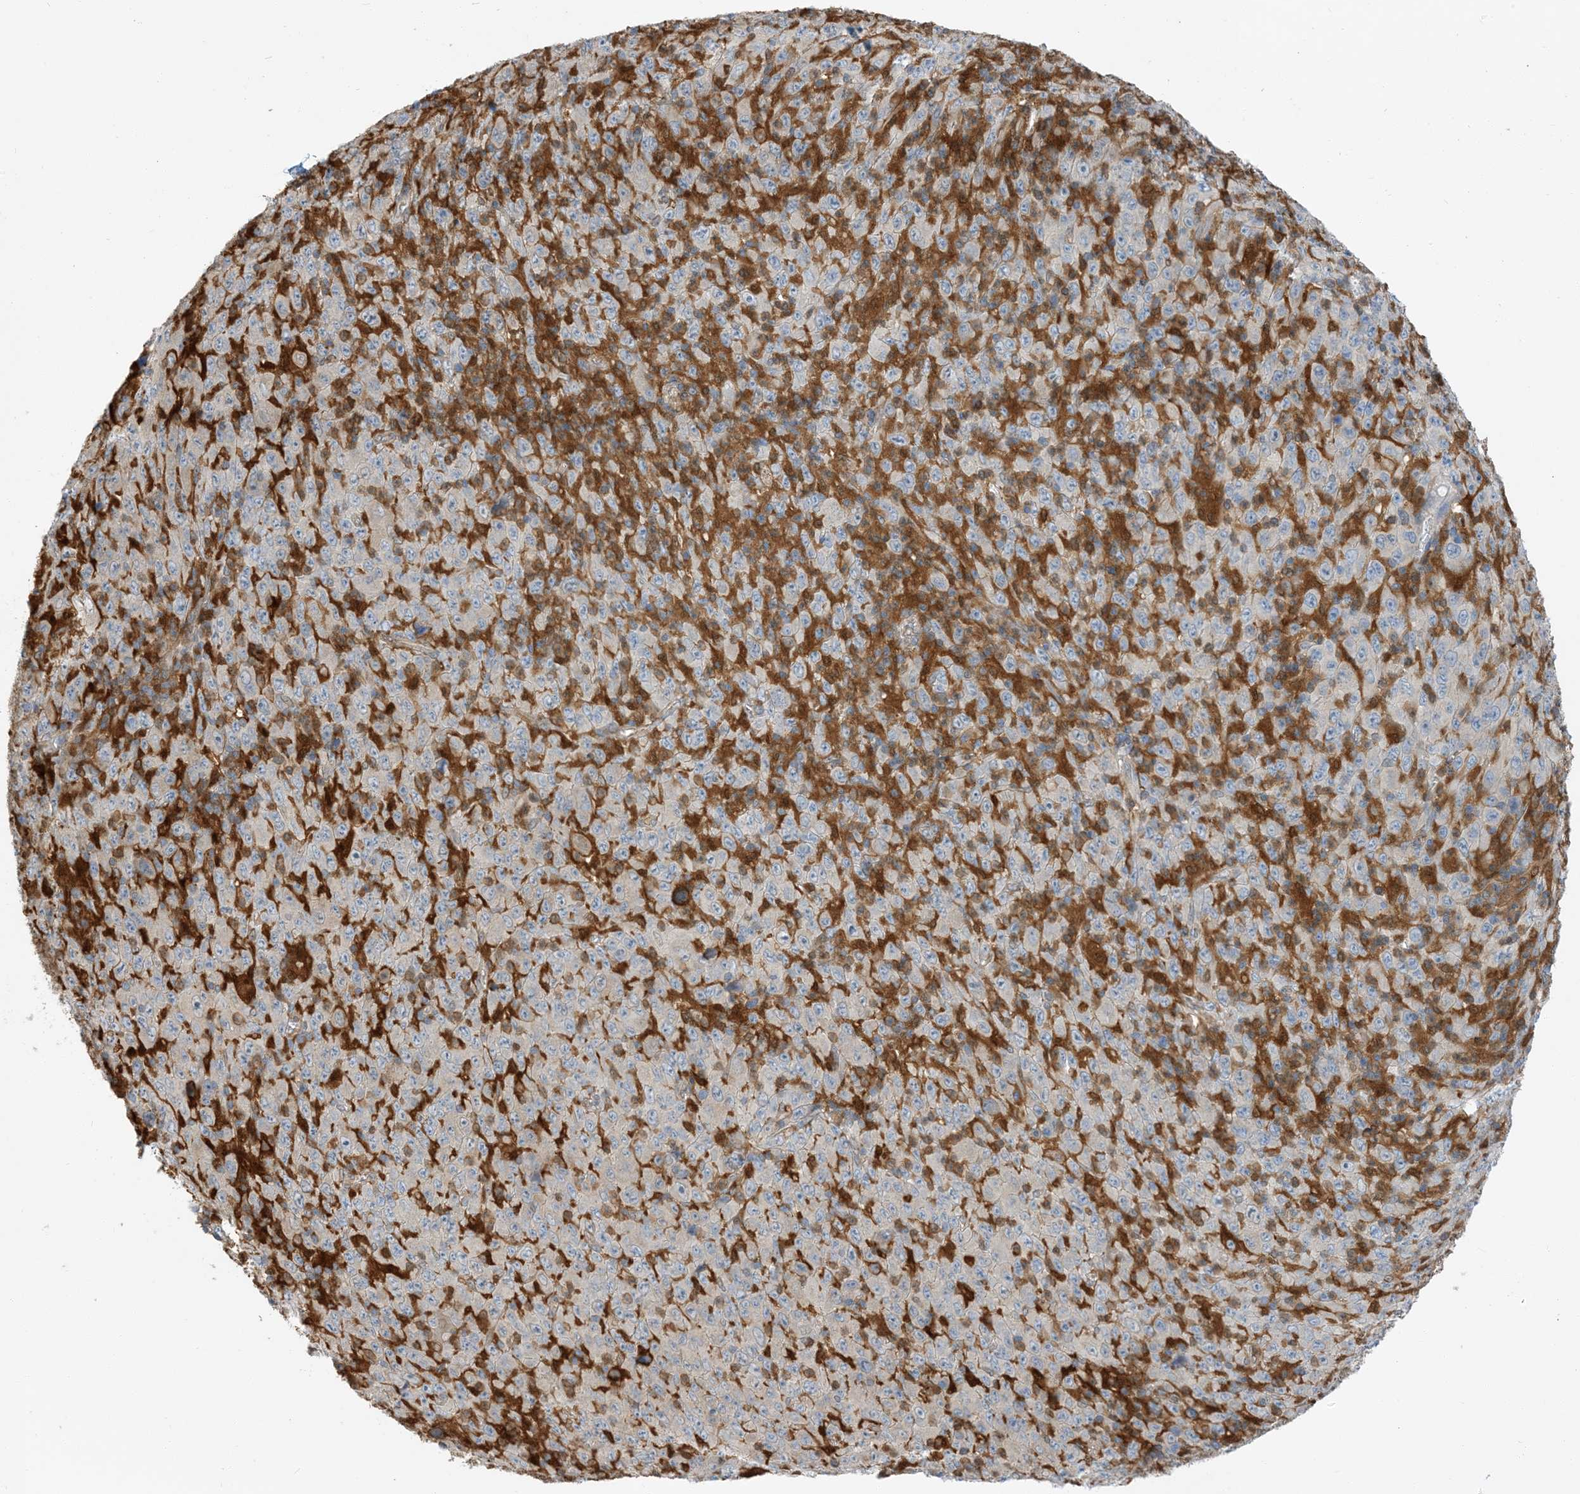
{"staining": {"intensity": "negative", "quantity": "none", "location": "none"}, "tissue": "melanoma", "cell_type": "Tumor cells", "image_type": "cancer", "snomed": [{"axis": "morphology", "description": "Malignant melanoma, Metastatic site"}, {"axis": "topography", "description": "Skin"}], "caption": "High power microscopy photomicrograph of an IHC micrograph of malignant melanoma (metastatic site), revealing no significant staining in tumor cells.", "gene": "NAGK", "patient": {"sex": "female", "age": 56}}